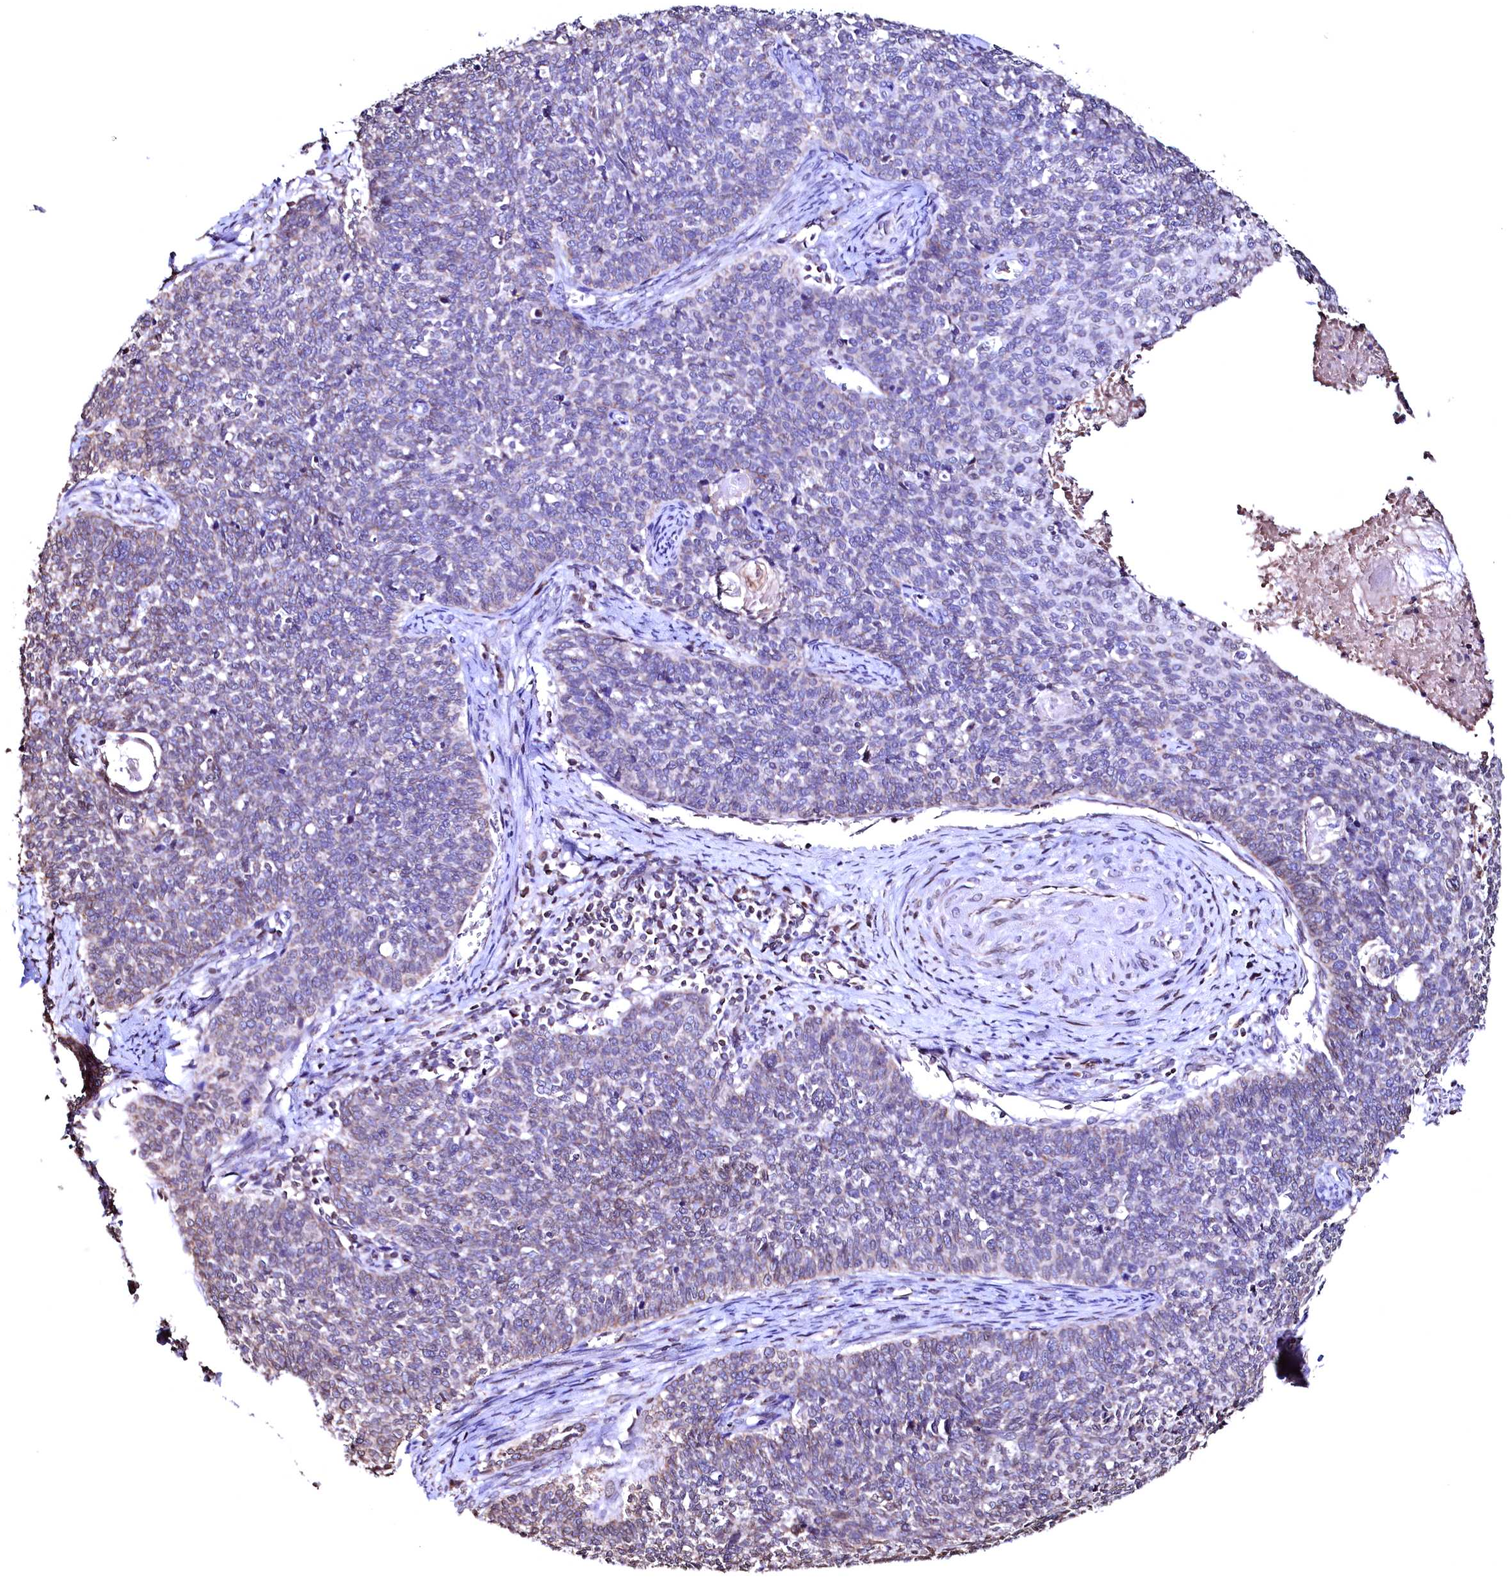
{"staining": {"intensity": "weak", "quantity": "<25%", "location": "cytoplasmic/membranous"}, "tissue": "cervical cancer", "cell_type": "Tumor cells", "image_type": "cancer", "snomed": [{"axis": "morphology", "description": "Squamous cell carcinoma, NOS"}, {"axis": "topography", "description": "Cervix"}], "caption": "The image exhibits no staining of tumor cells in cervical cancer.", "gene": "HAND1", "patient": {"sex": "female", "age": 39}}